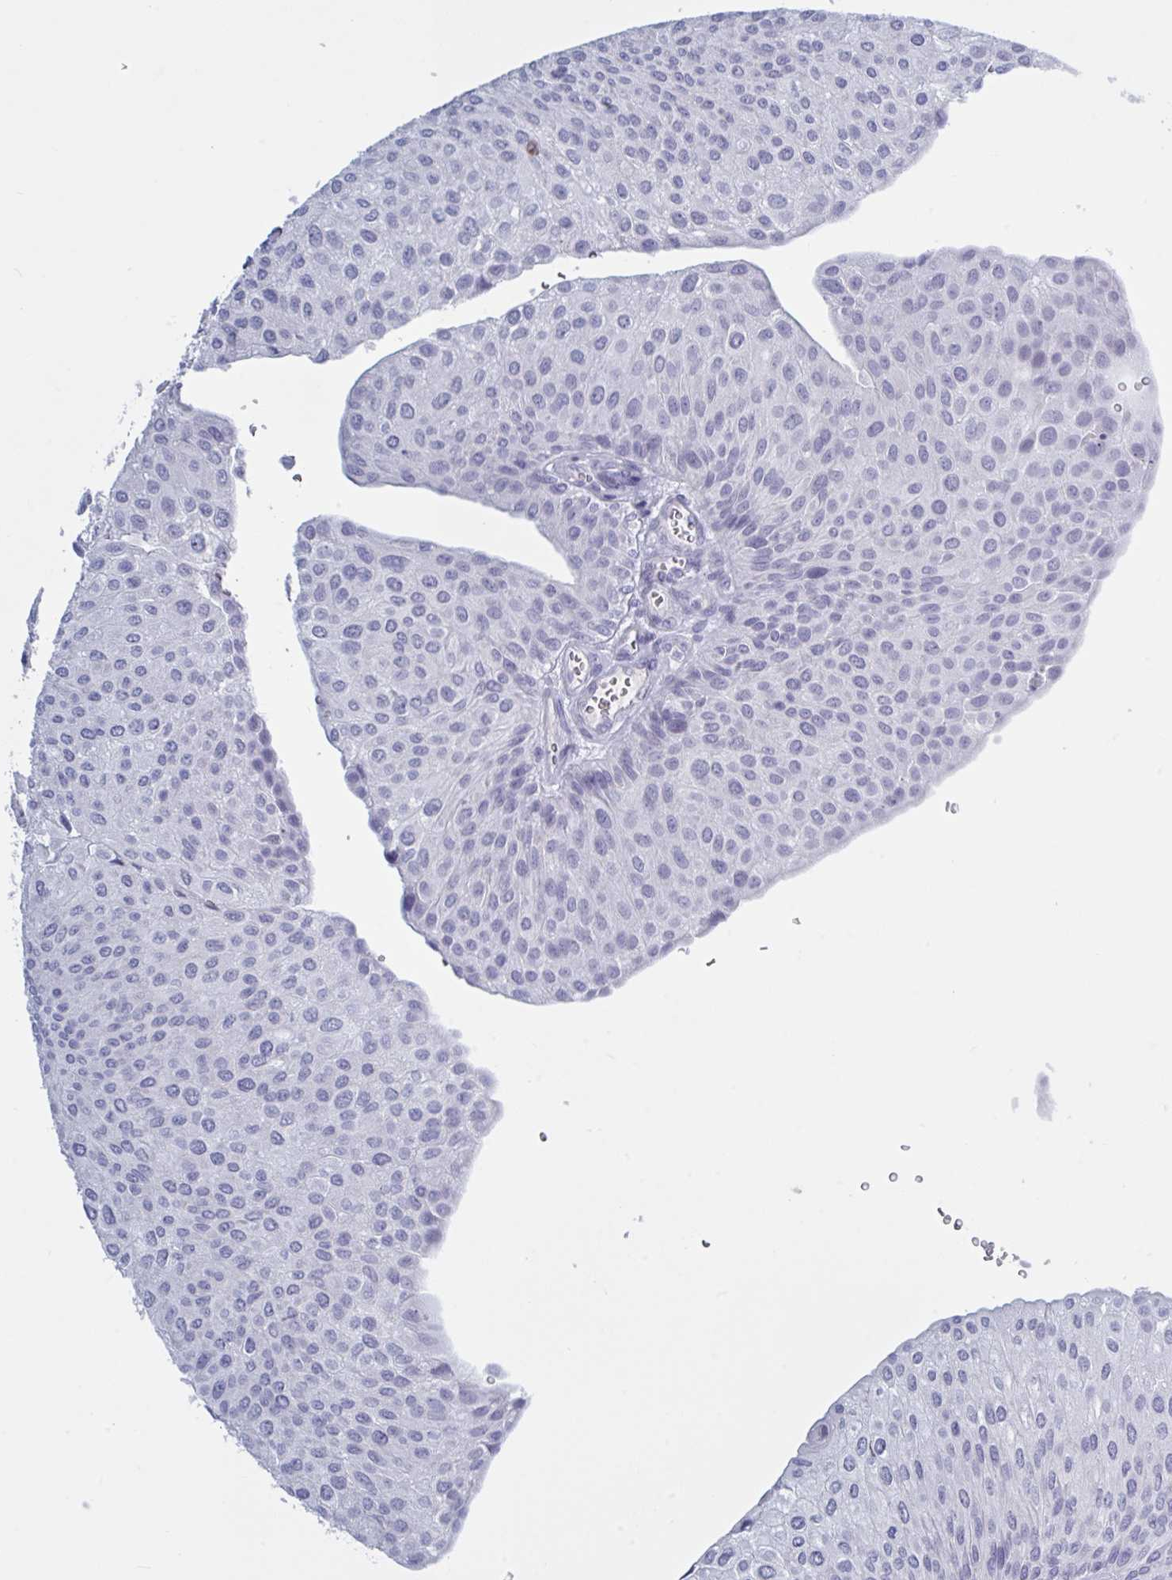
{"staining": {"intensity": "negative", "quantity": "none", "location": "none"}, "tissue": "urothelial cancer", "cell_type": "Tumor cells", "image_type": "cancer", "snomed": [{"axis": "morphology", "description": "Urothelial carcinoma, NOS"}, {"axis": "topography", "description": "Urinary bladder"}], "caption": "This is a image of immunohistochemistry staining of transitional cell carcinoma, which shows no positivity in tumor cells. Brightfield microscopy of immunohistochemistry (IHC) stained with DAB (3,3'-diaminobenzidine) (brown) and hematoxylin (blue), captured at high magnification.", "gene": "NDUFC2", "patient": {"sex": "male", "age": 67}}